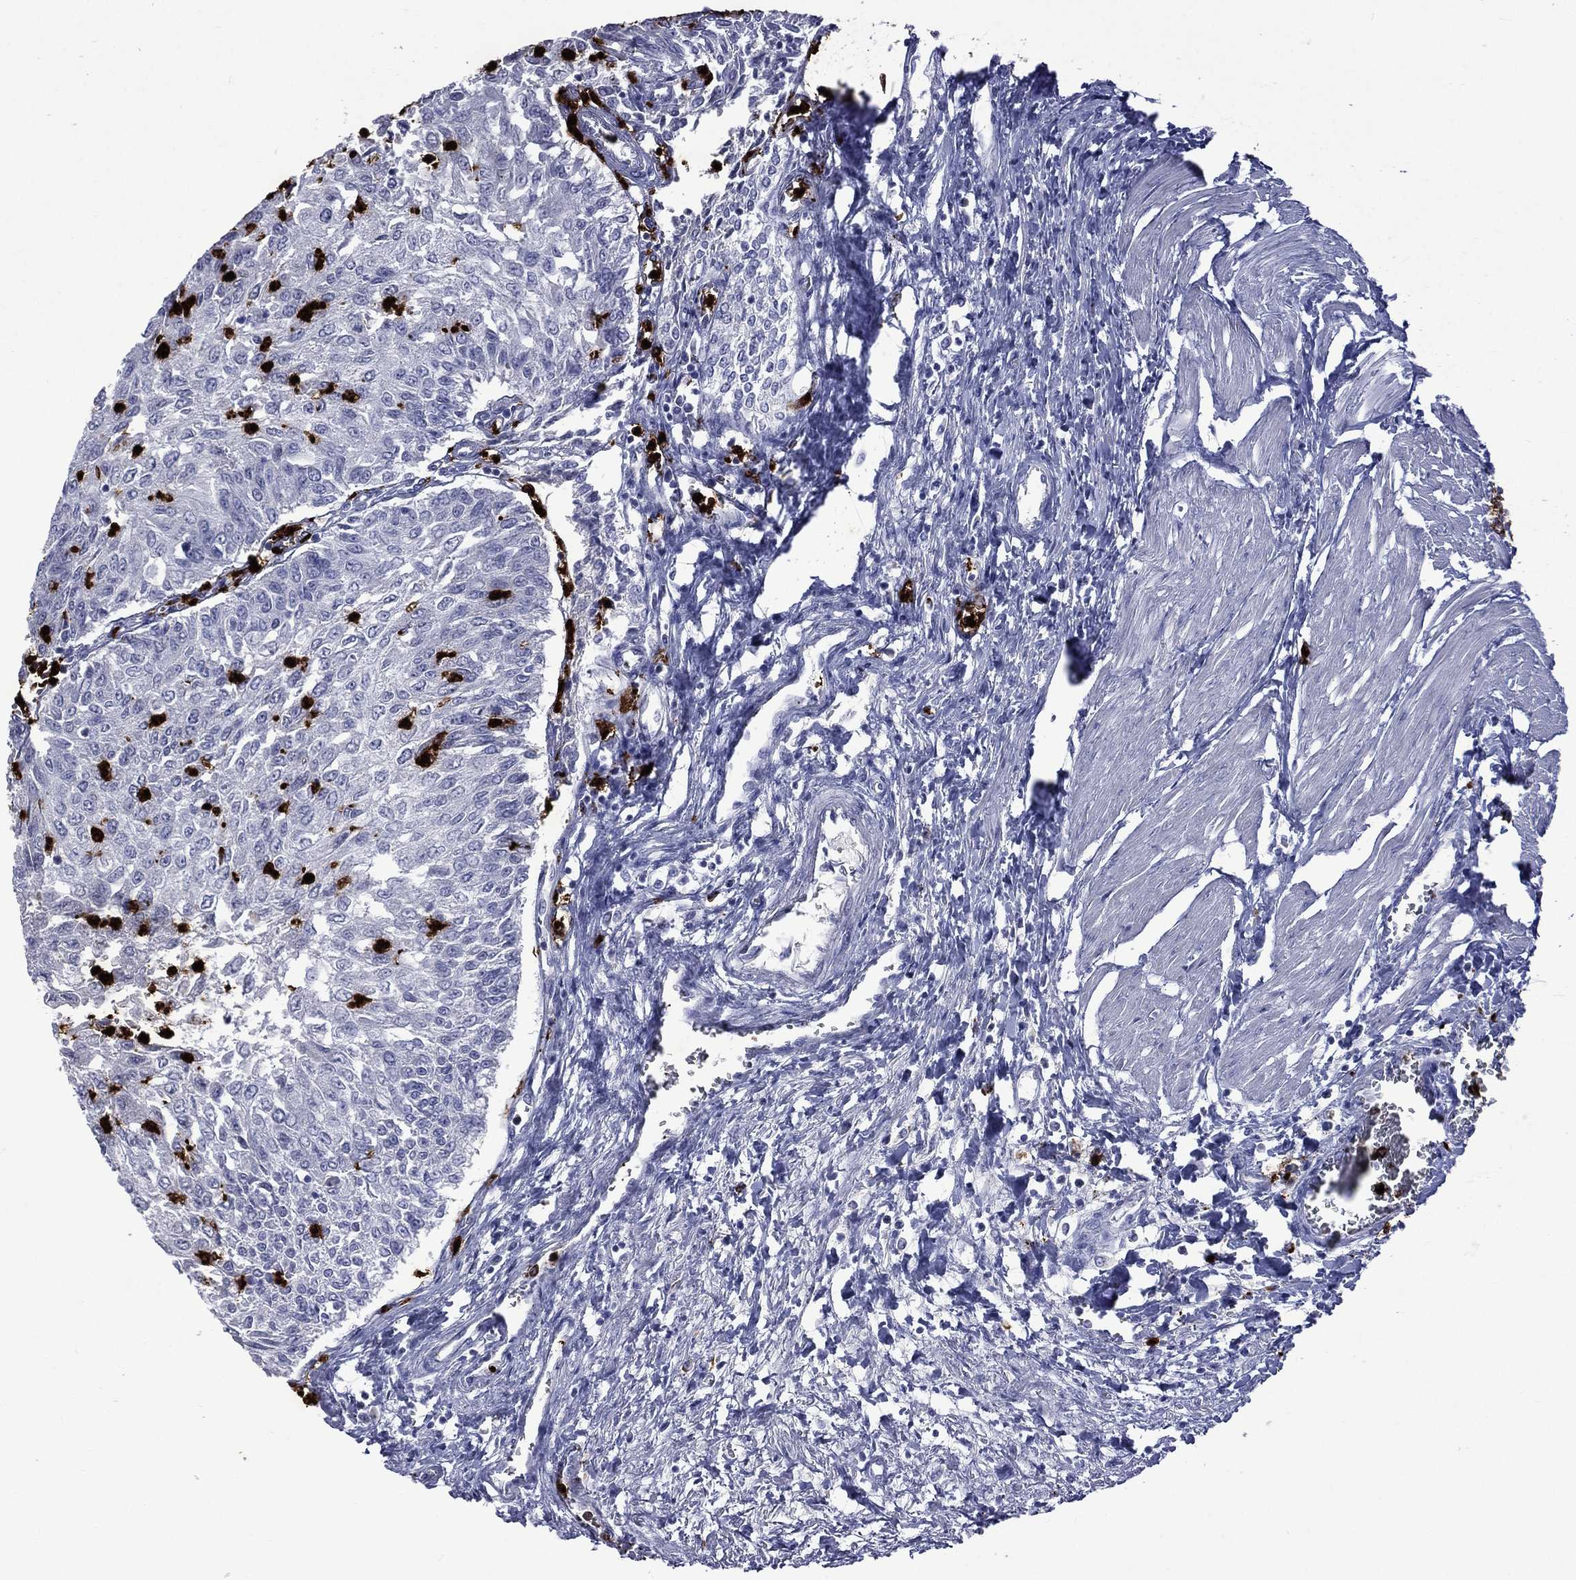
{"staining": {"intensity": "negative", "quantity": "none", "location": "none"}, "tissue": "urothelial cancer", "cell_type": "Tumor cells", "image_type": "cancer", "snomed": [{"axis": "morphology", "description": "Urothelial carcinoma, Low grade"}, {"axis": "topography", "description": "Urinary bladder"}], "caption": "A high-resolution histopathology image shows immunohistochemistry staining of urothelial cancer, which shows no significant expression in tumor cells. (DAB IHC, high magnification).", "gene": "ELANE", "patient": {"sex": "male", "age": 78}}